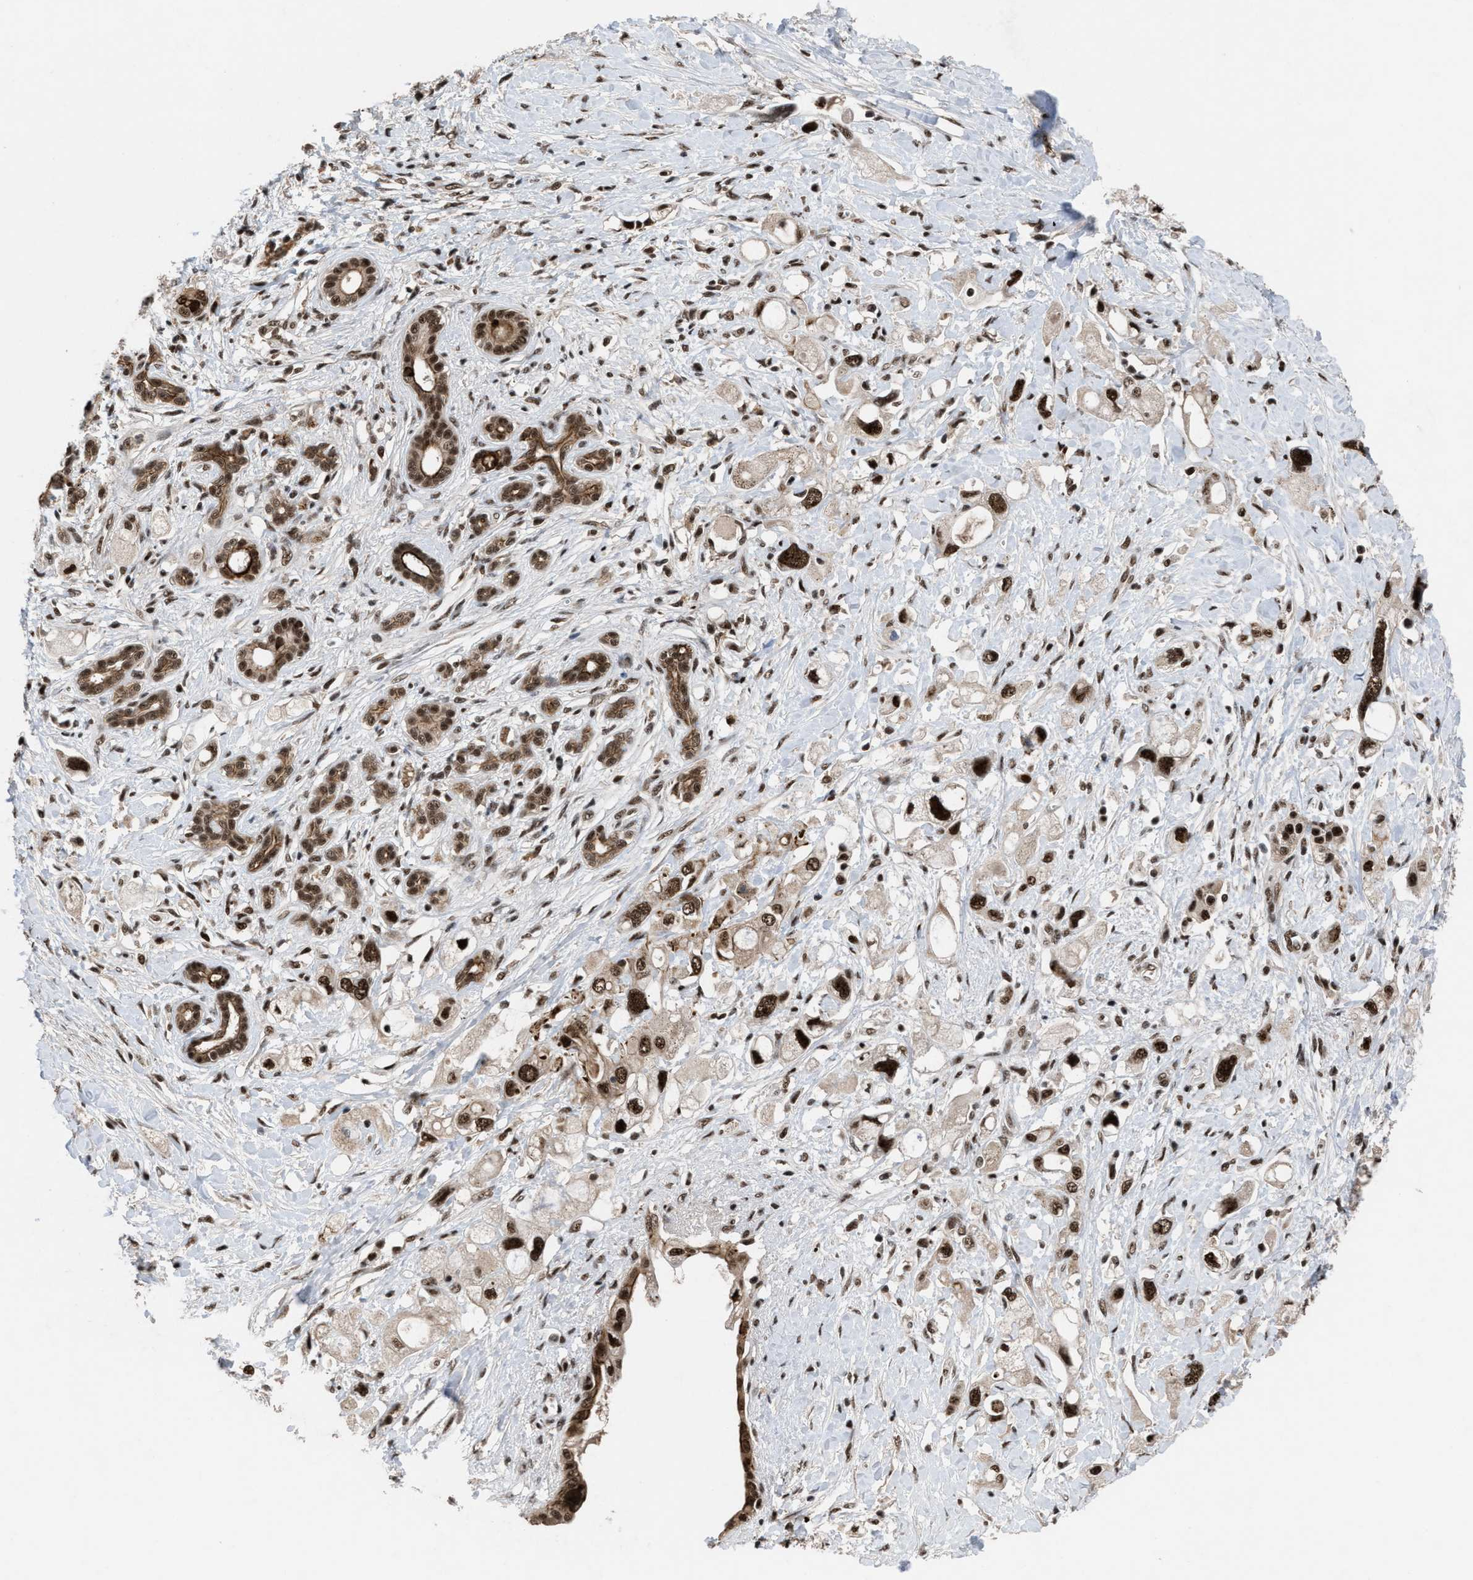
{"staining": {"intensity": "strong", "quantity": ">75%", "location": "nuclear"}, "tissue": "pancreatic cancer", "cell_type": "Tumor cells", "image_type": "cancer", "snomed": [{"axis": "morphology", "description": "Adenocarcinoma, NOS"}, {"axis": "topography", "description": "Pancreas"}], "caption": "Immunohistochemistry (IHC) (DAB) staining of pancreatic adenocarcinoma displays strong nuclear protein expression in approximately >75% of tumor cells. (brown staining indicates protein expression, while blue staining denotes nuclei).", "gene": "PRPF4", "patient": {"sex": "female", "age": 56}}